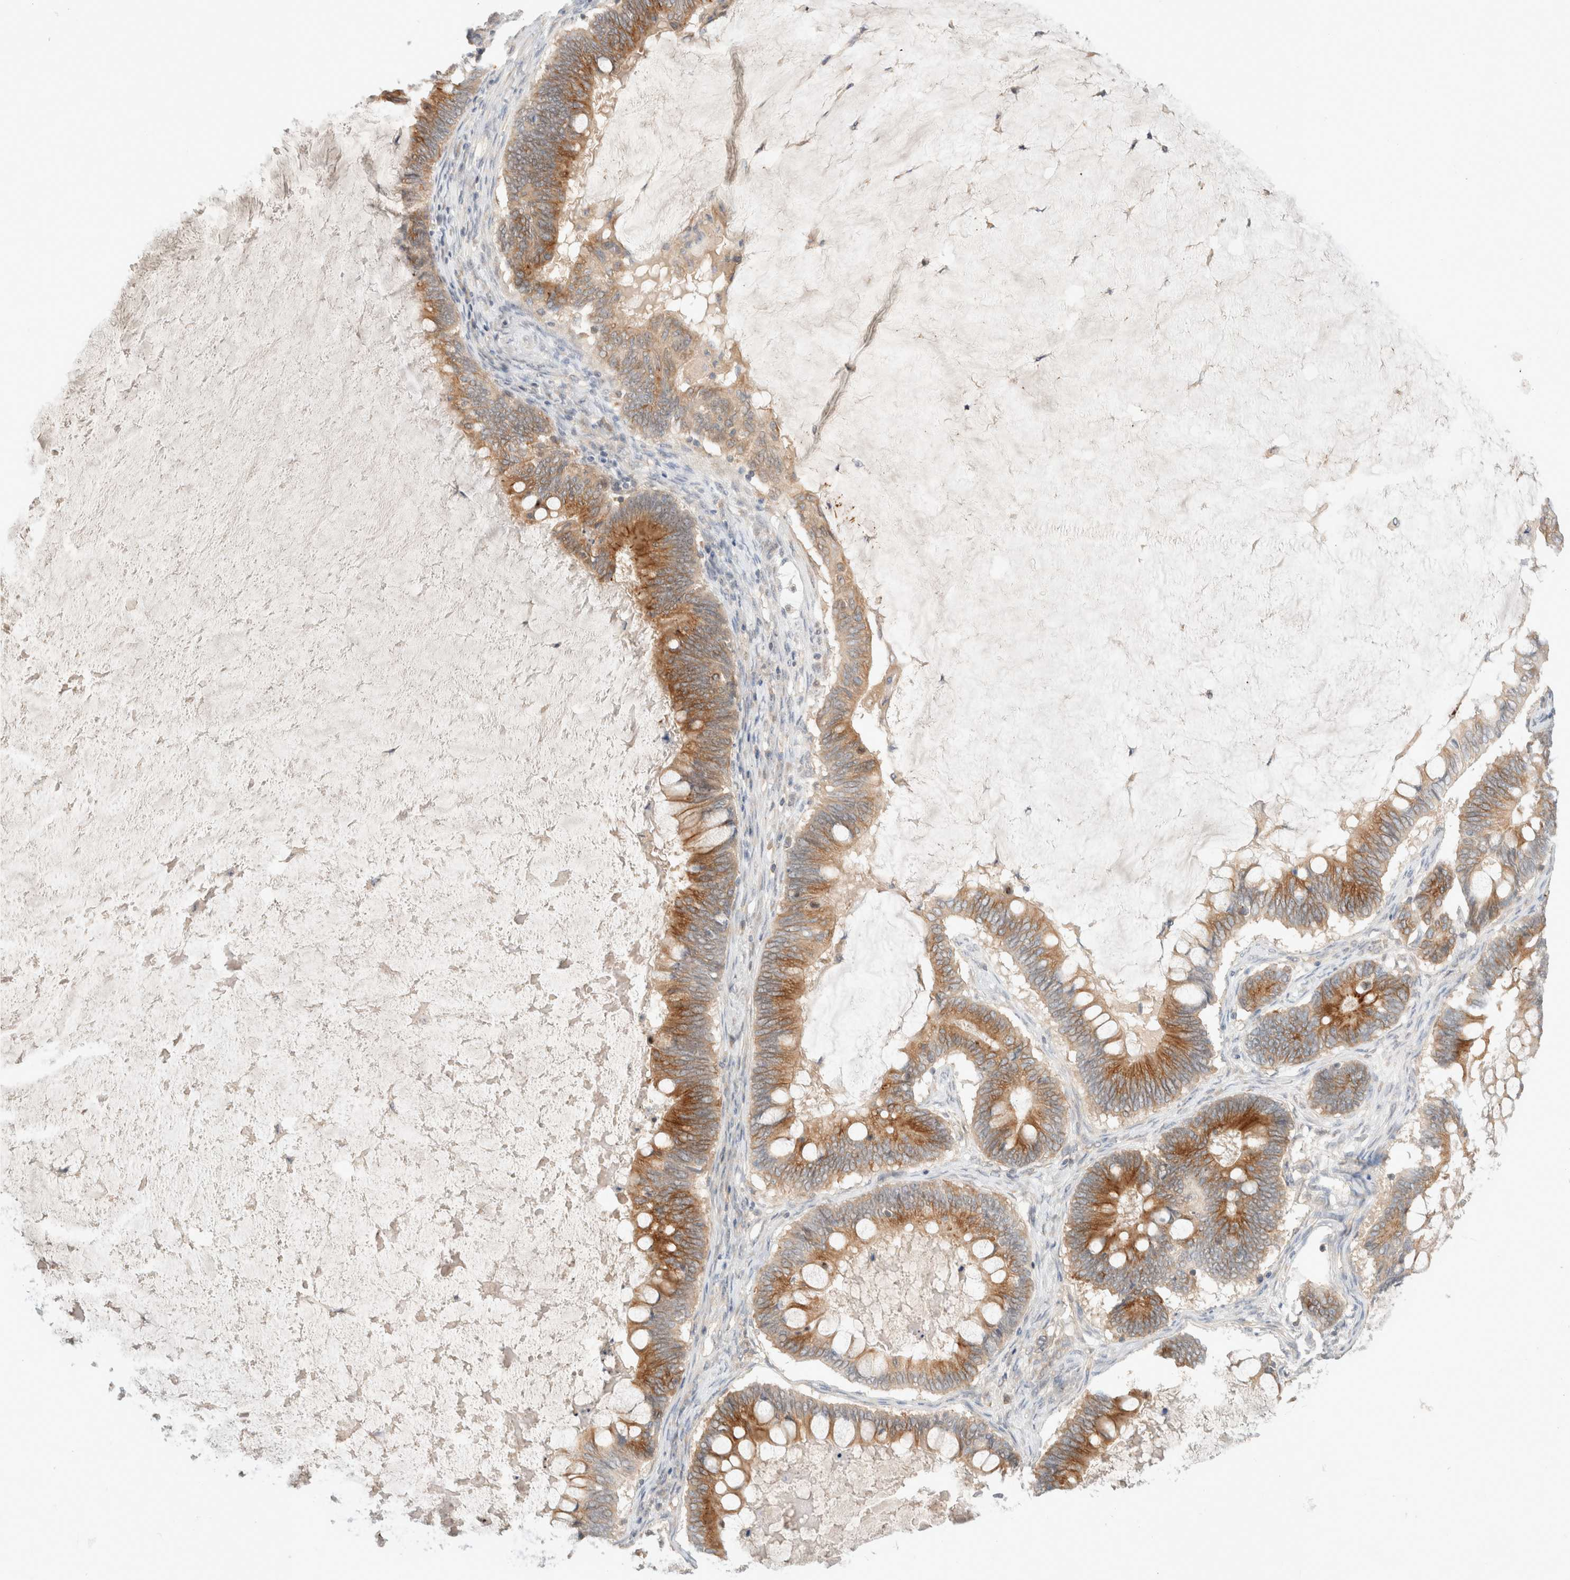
{"staining": {"intensity": "strong", "quantity": ">75%", "location": "cytoplasmic/membranous"}, "tissue": "ovarian cancer", "cell_type": "Tumor cells", "image_type": "cancer", "snomed": [{"axis": "morphology", "description": "Cystadenocarcinoma, mucinous, NOS"}, {"axis": "topography", "description": "Ovary"}], "caption": "IHC (DAB) staining of ovarian cancer reveals strong cytoplasmic/membranous protein positivity in about >75% of tumor cells.", "gene": "MARK3", "patient": {"sex": "female", "age": 61}}